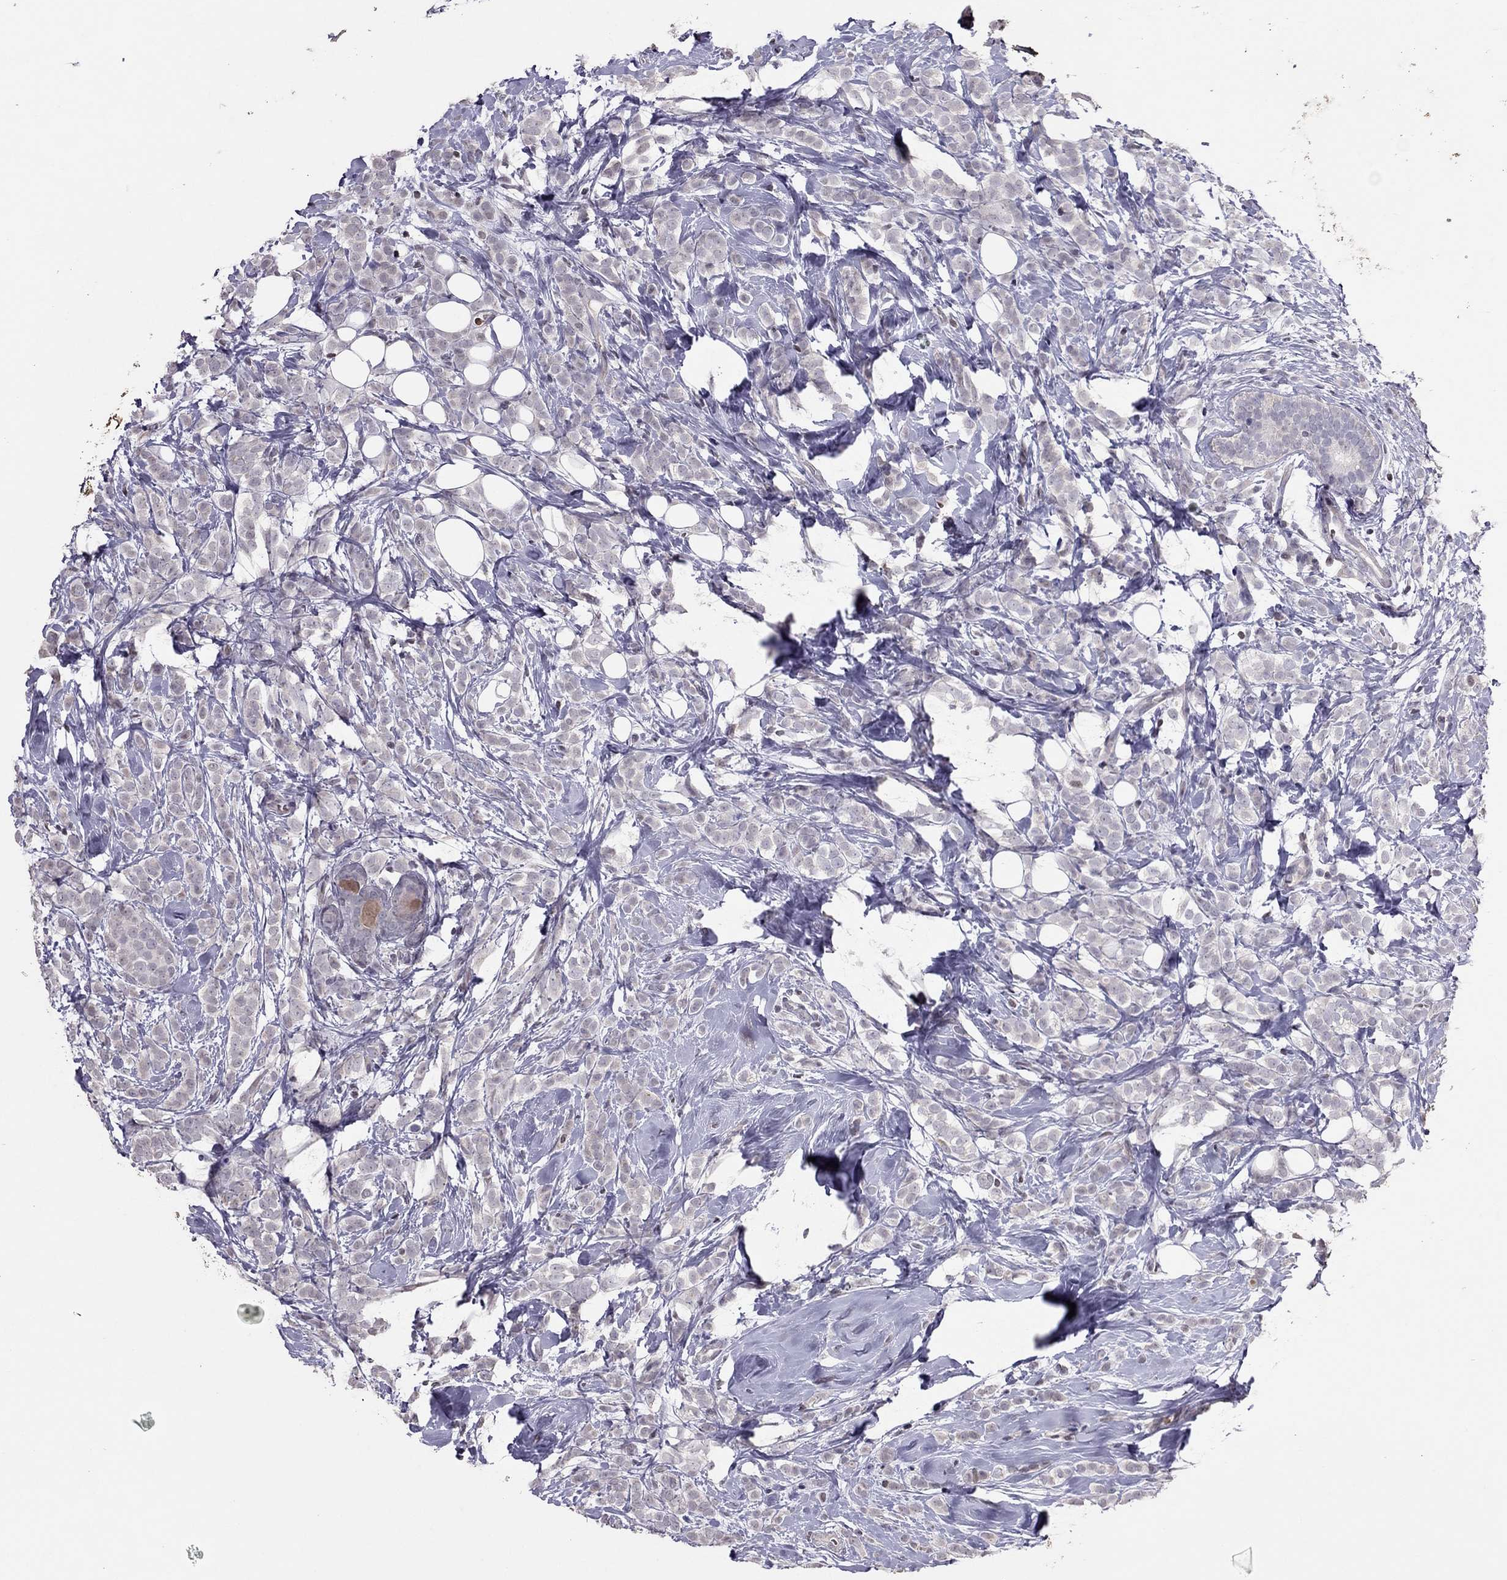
{"staining": {"intensity": "negative", "quantity": "none", "location": "none"}, "tissue": "breast cancer", "cell_type": "Tumor cells", "image_type": "cancer", "snomed": [{"axis": "morphology", "description": "Lobular carcinoma"}, {"axis": "topography", "description": "Breast"}], "caption": "The image shows no significant expression in tumor cells of lobular carcinoma (breast).", "gene": "TSHB", "patient": {"sex": "female", "age": 49}}